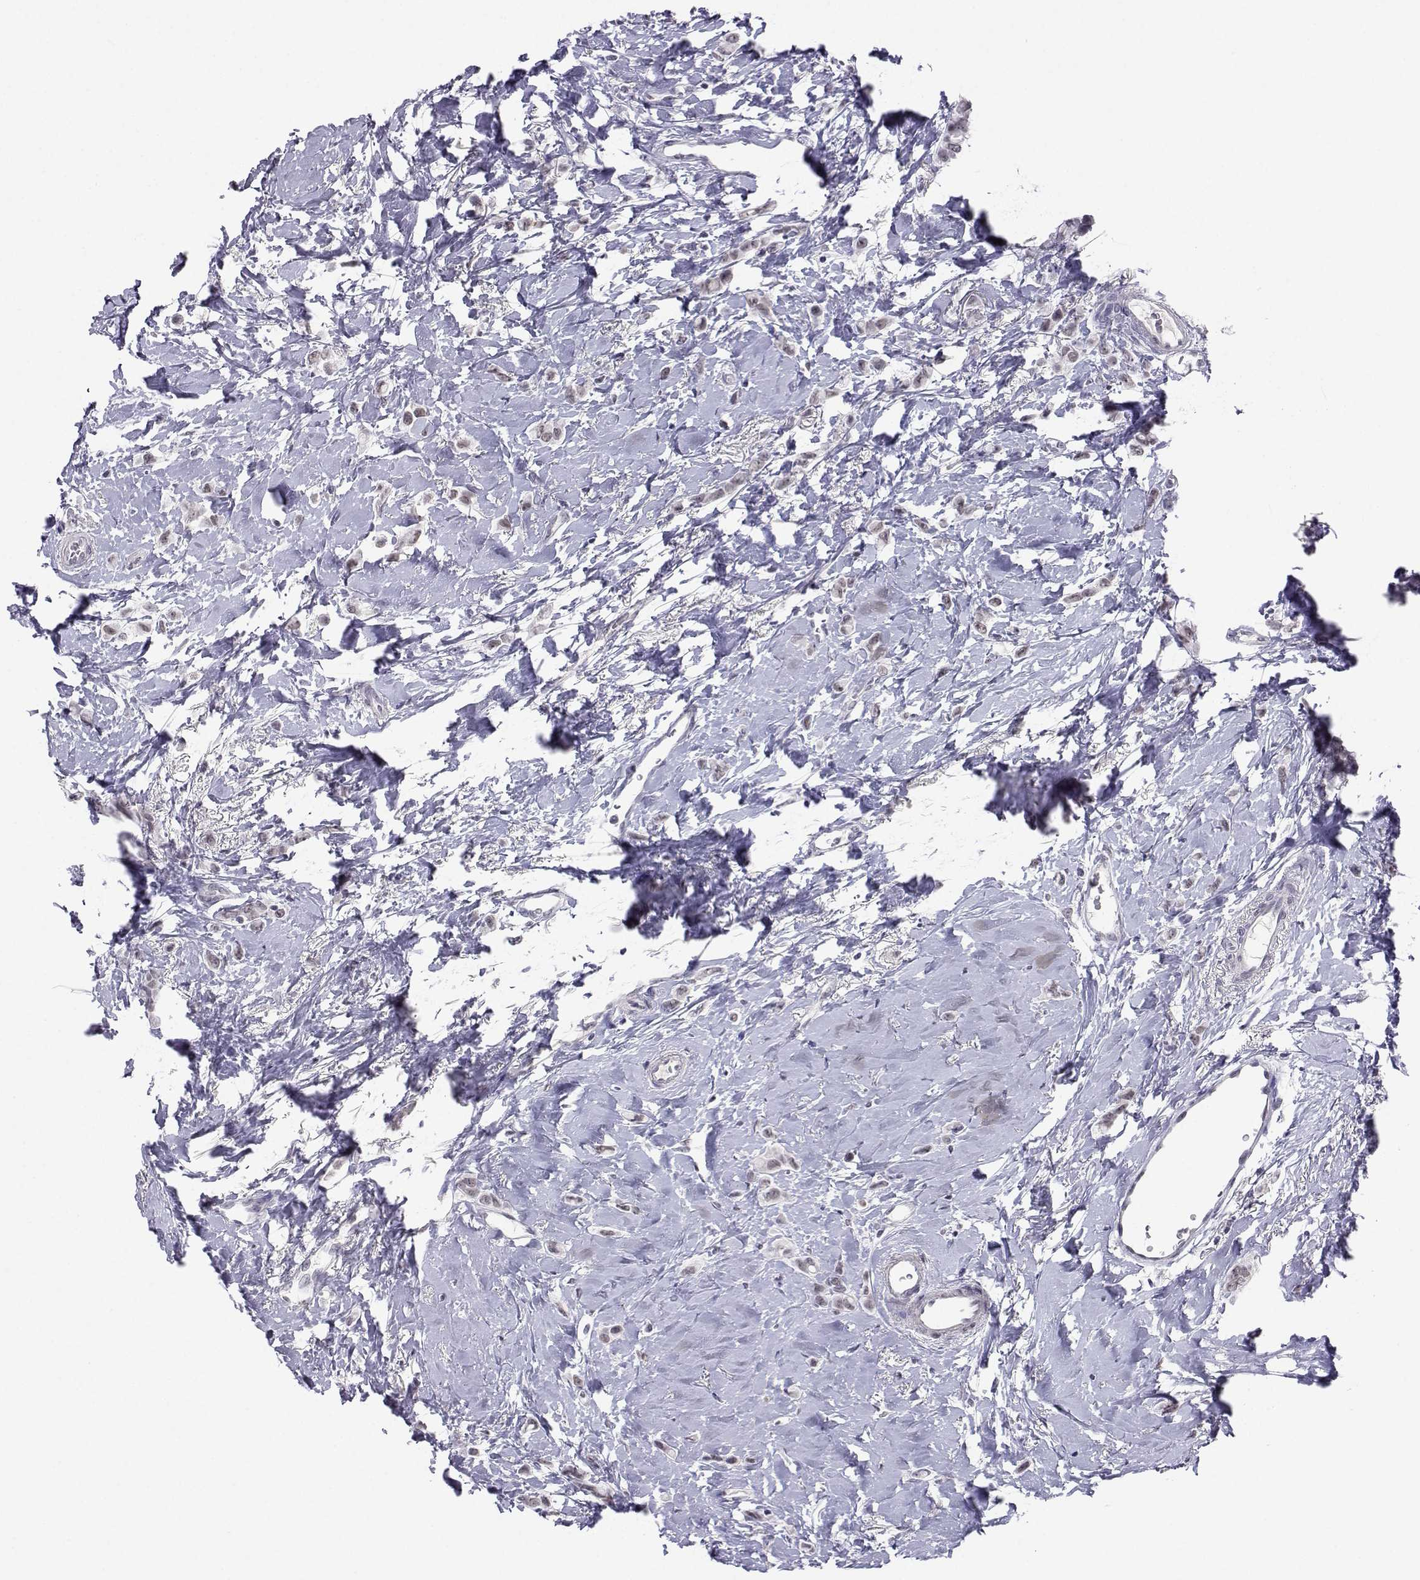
{"staining": {"intensity": "weak", "quantity": "25%-75%", "location": "nuclear"}, "tissue": "breast cancer", "cell_type": "Tumor cells", "image_type": "cancer", "snomed": [{"axis": "morphology", "description": "Lobular carcinoma"}, {"axis": "topography", "description": "Breast"}], "caption": "IHC (DAB) staining of breast lobular carcinoma reveals weak nuclear protein positivity in about 25%-75% of tumor cells. (IHC, brightfield microscopy, high magnification).", "gene": "MED26", "patient": {"sex": "female", "age": 66}}